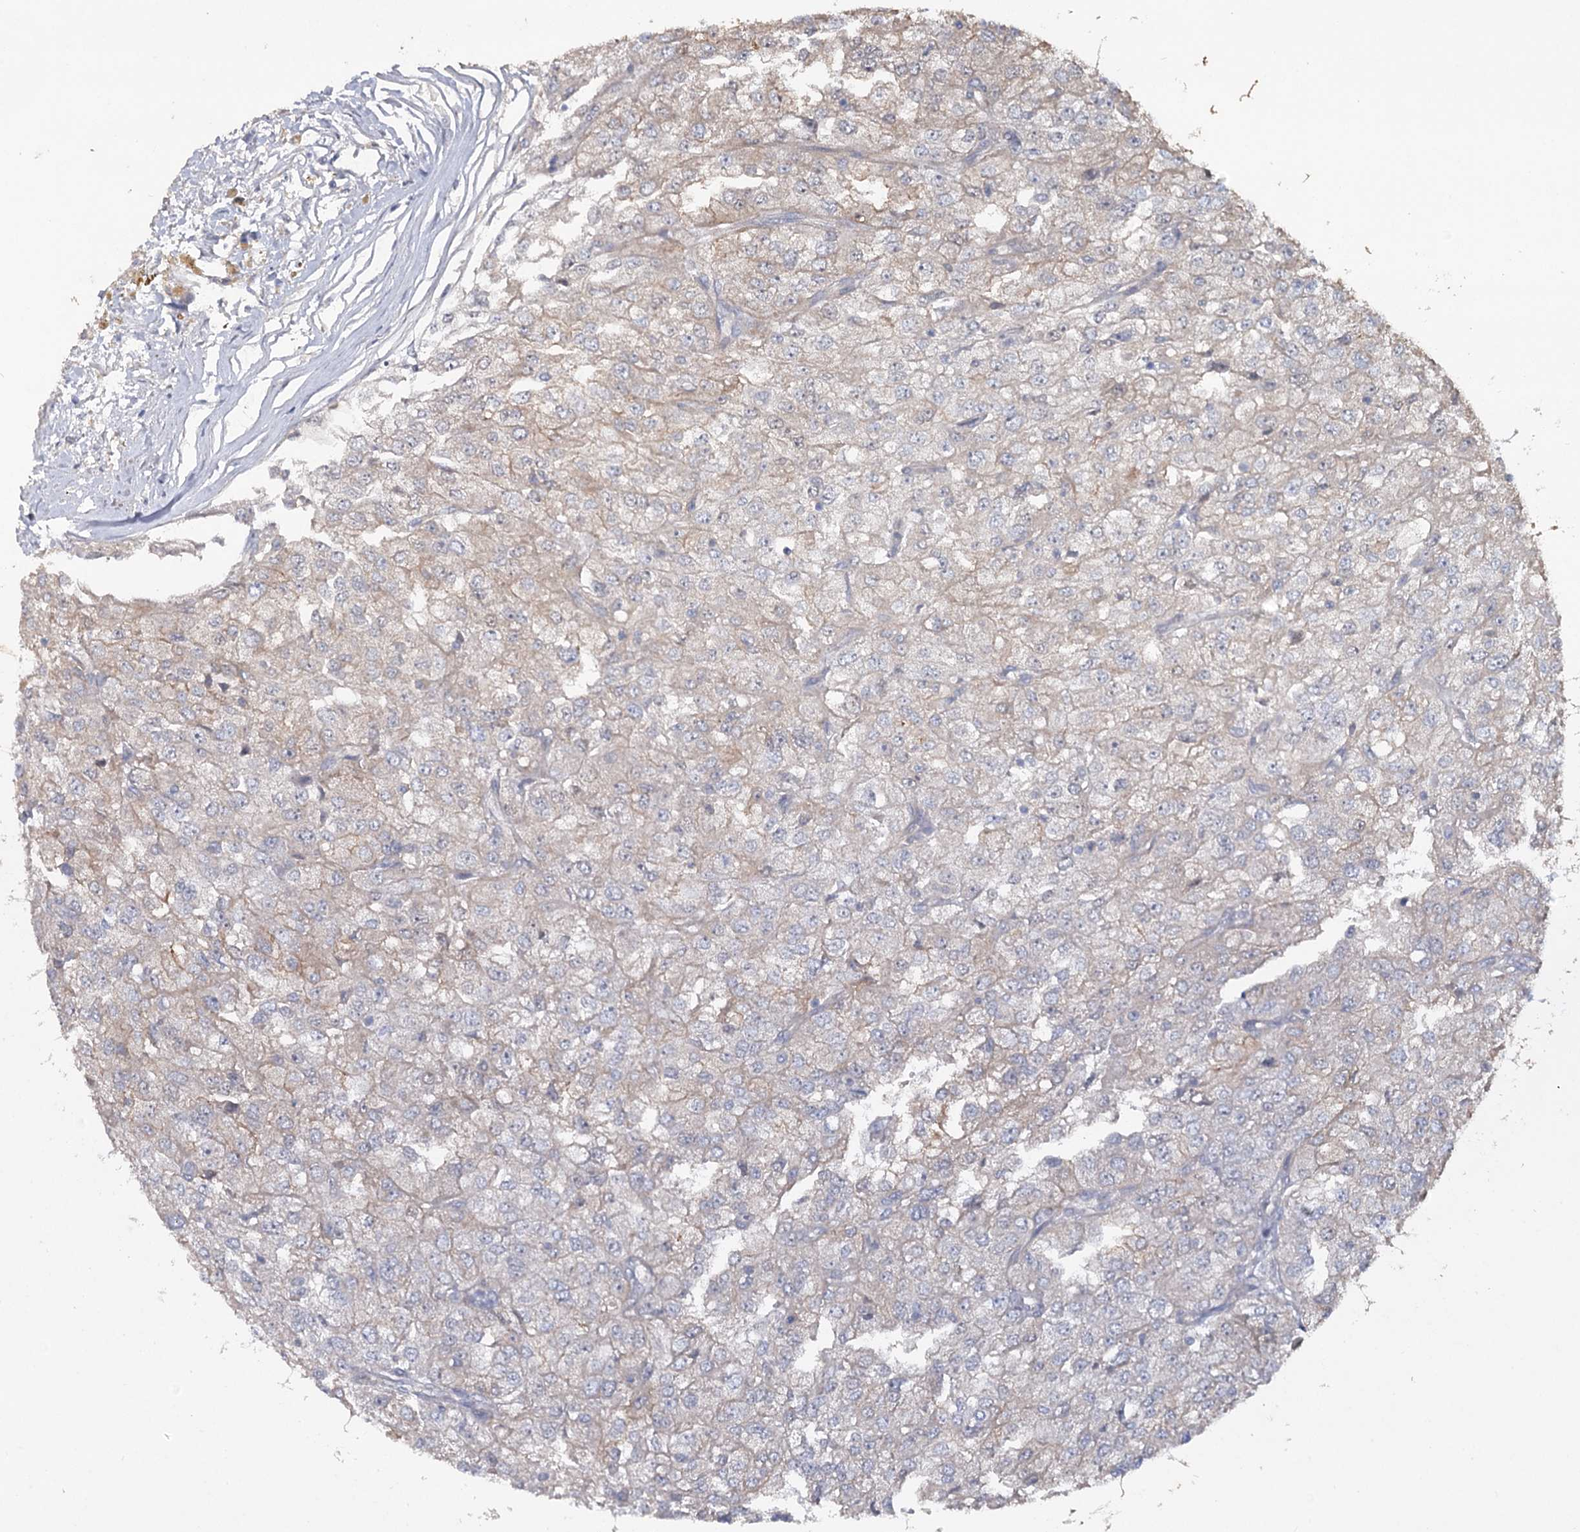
{"staining": {"intensity": "negative", "quantity": "none", "location": "none"}, "tissue": "renal cancer", "cell_type": "Tumor cells", "image_type": "cancer", "snomed": [{"axis": "morphology", "description": "Adenocarcinoma, NOS"}, {"axis": "topography", "description": "Kidney"}], "caption": "Tumor cells are negative for protein expression in human adenocarcinoma (renal). Brightfield microscopy of immunohistochemistry stained with DAB (brown) and hematoxylin (blue), captured at high magnification.", "gene": "MAP3K13", "patient": {"sex": "female", "age": 54}}